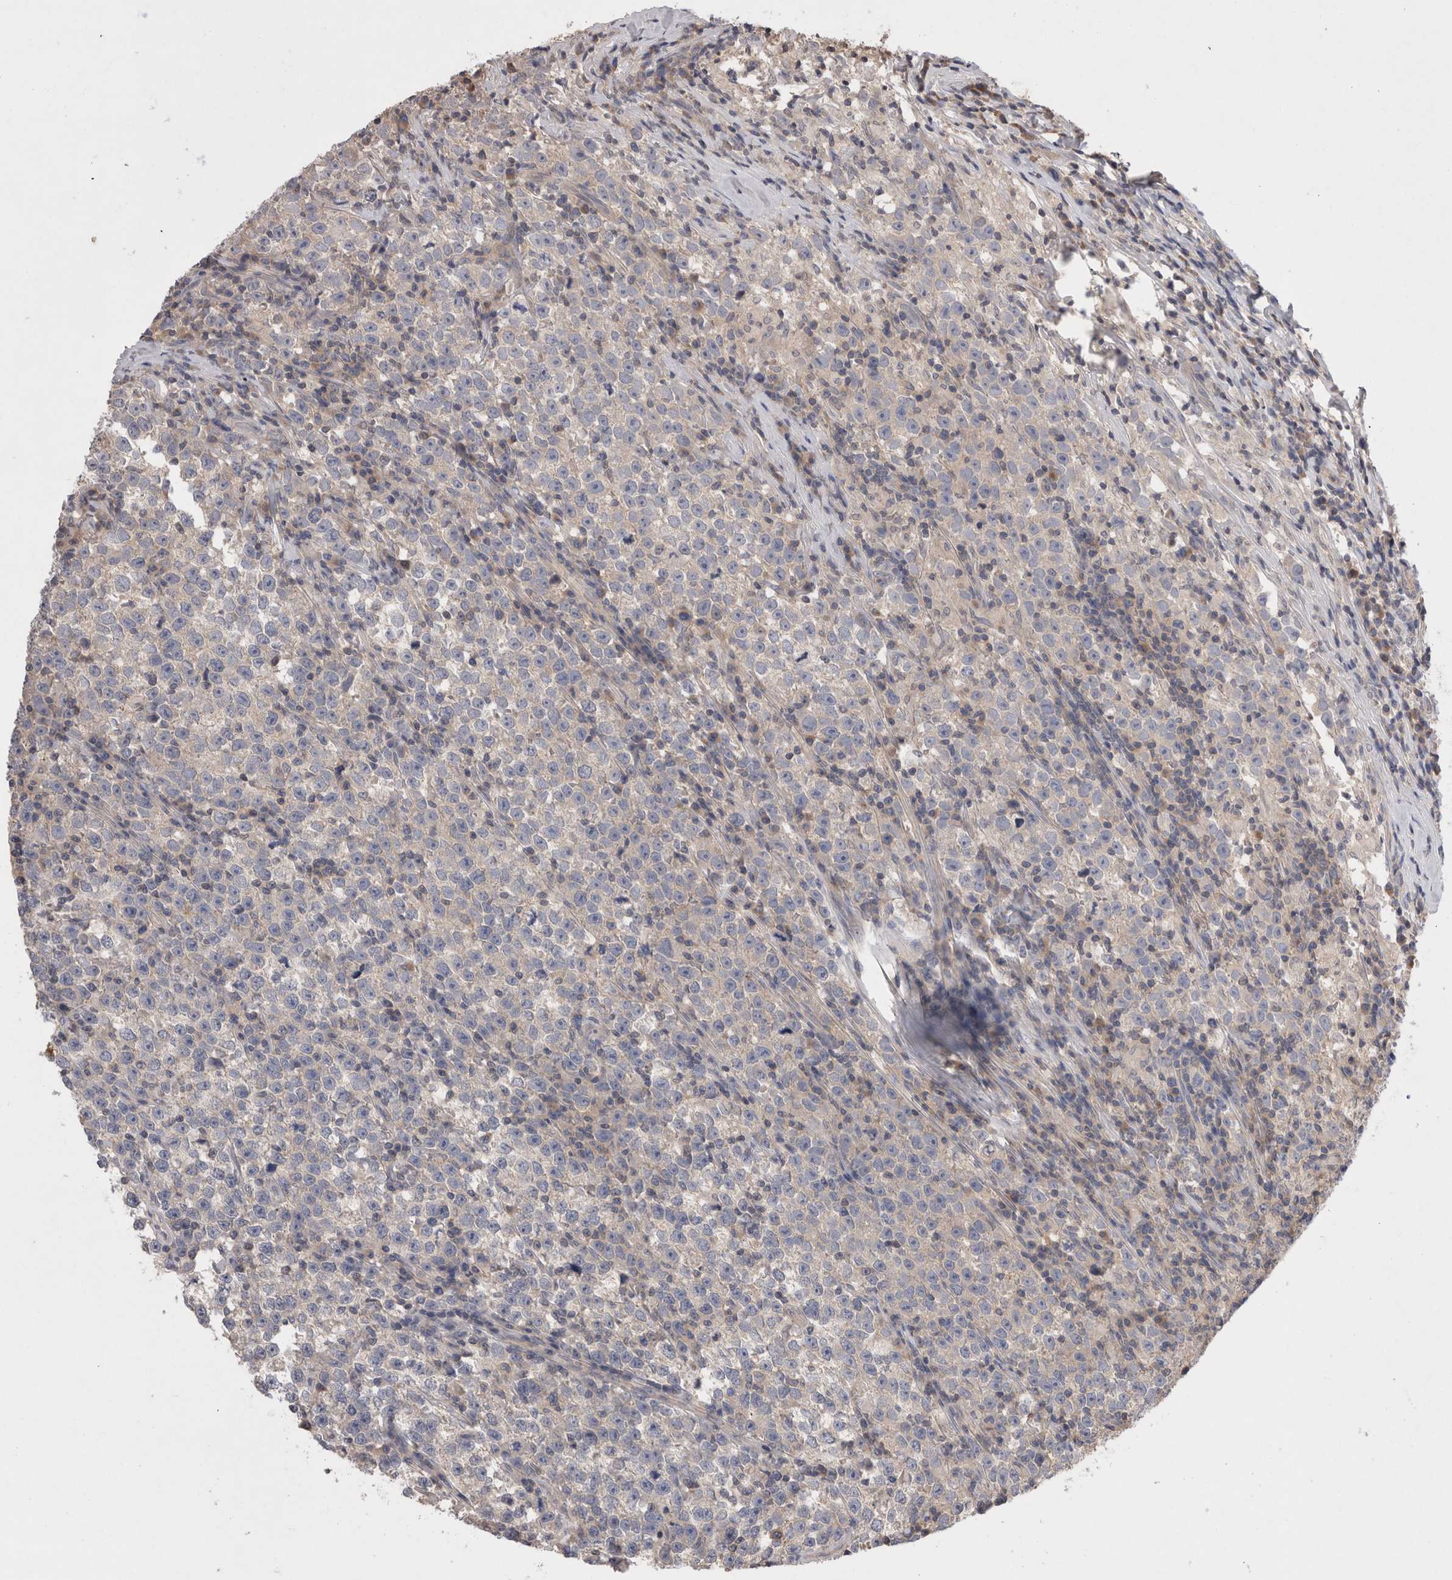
{"staining": {"intensity": "negative", "quantity": "none", "location": "none"}, "tissue": "testis cancer", "cell_type": "Tumor cells", "image_type": "cancer", "snomed": [{"axis": "morphology", "description": "Normal tissue, NOS"}, {"axis": "morphology", "description": "Seminoma, NOS"}, {"axis": "topography", "description": "Testis"}], "caption": "Immunohistochemistry image of testis seminoma stained for a protein (brown), which demonstrates no expression in tumor cells.", "gene": "OTOR", "patient": {"sex": "male", "age": 43}}